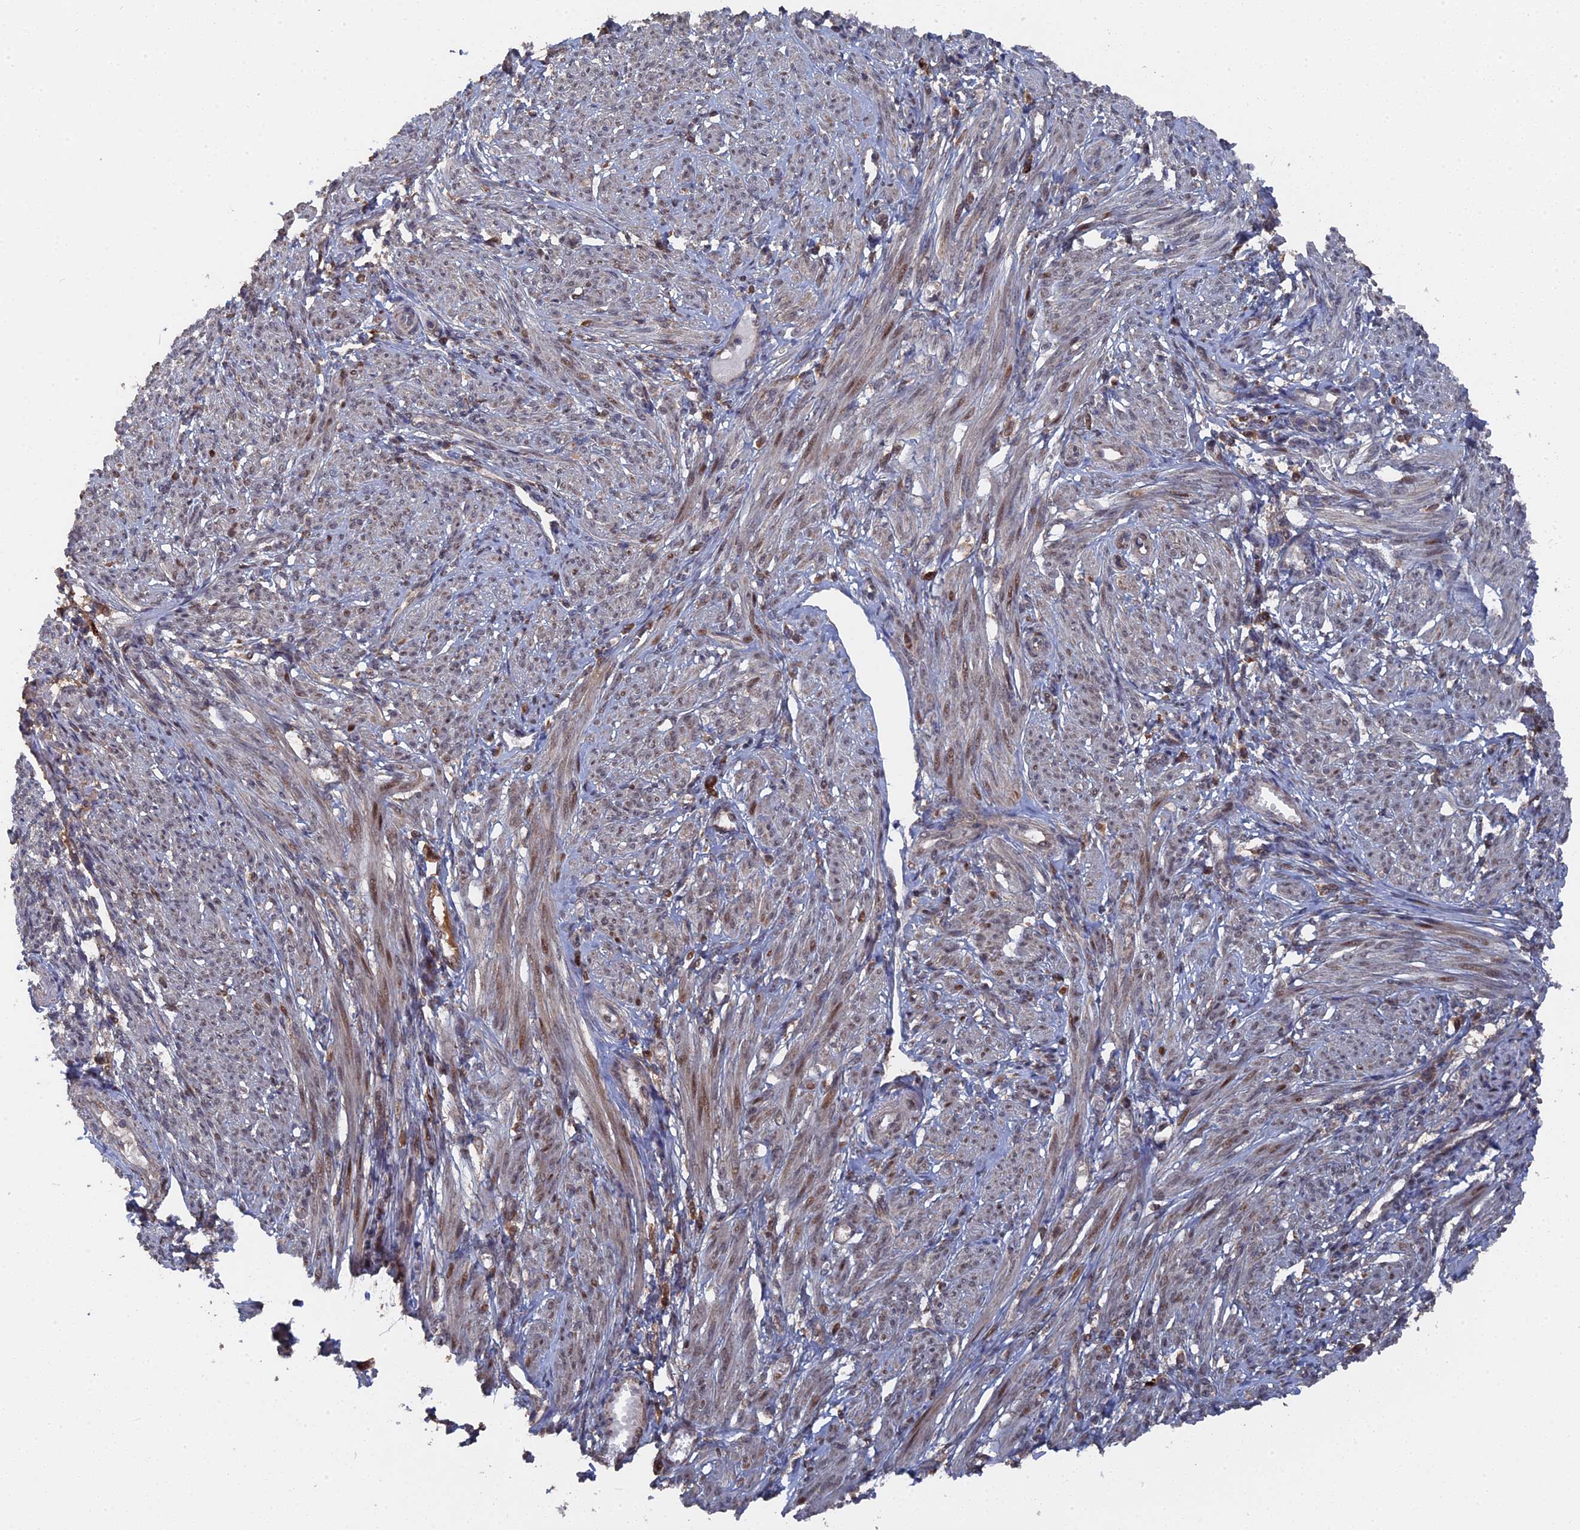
{"staining": {"intensity": "moderate", "quantity": "<25%", "location": "nuclear"}, "tissue": "smooth muscle", "cell_type": "Smooth muscle cells", "image_type": "normal", "snomed": [{"axis": "morphology", "description": "Normal tissue, NOS"}, {"axis": "morphology", "description": "Adenocarcinoma, NOS"}, {"axis": "topography", "description": "Colon"}, {"axis": "topography", "description": "Peripheral nerve tissue"}], "caption": "DAB immunohistochemical staining of unremarkable smooth muscle displays moderate nuclear protein staining in approximately <25% of smooth muscle cells.", "gene": "CEACAM21", "patient": {"sex": "male", "age": 14}}